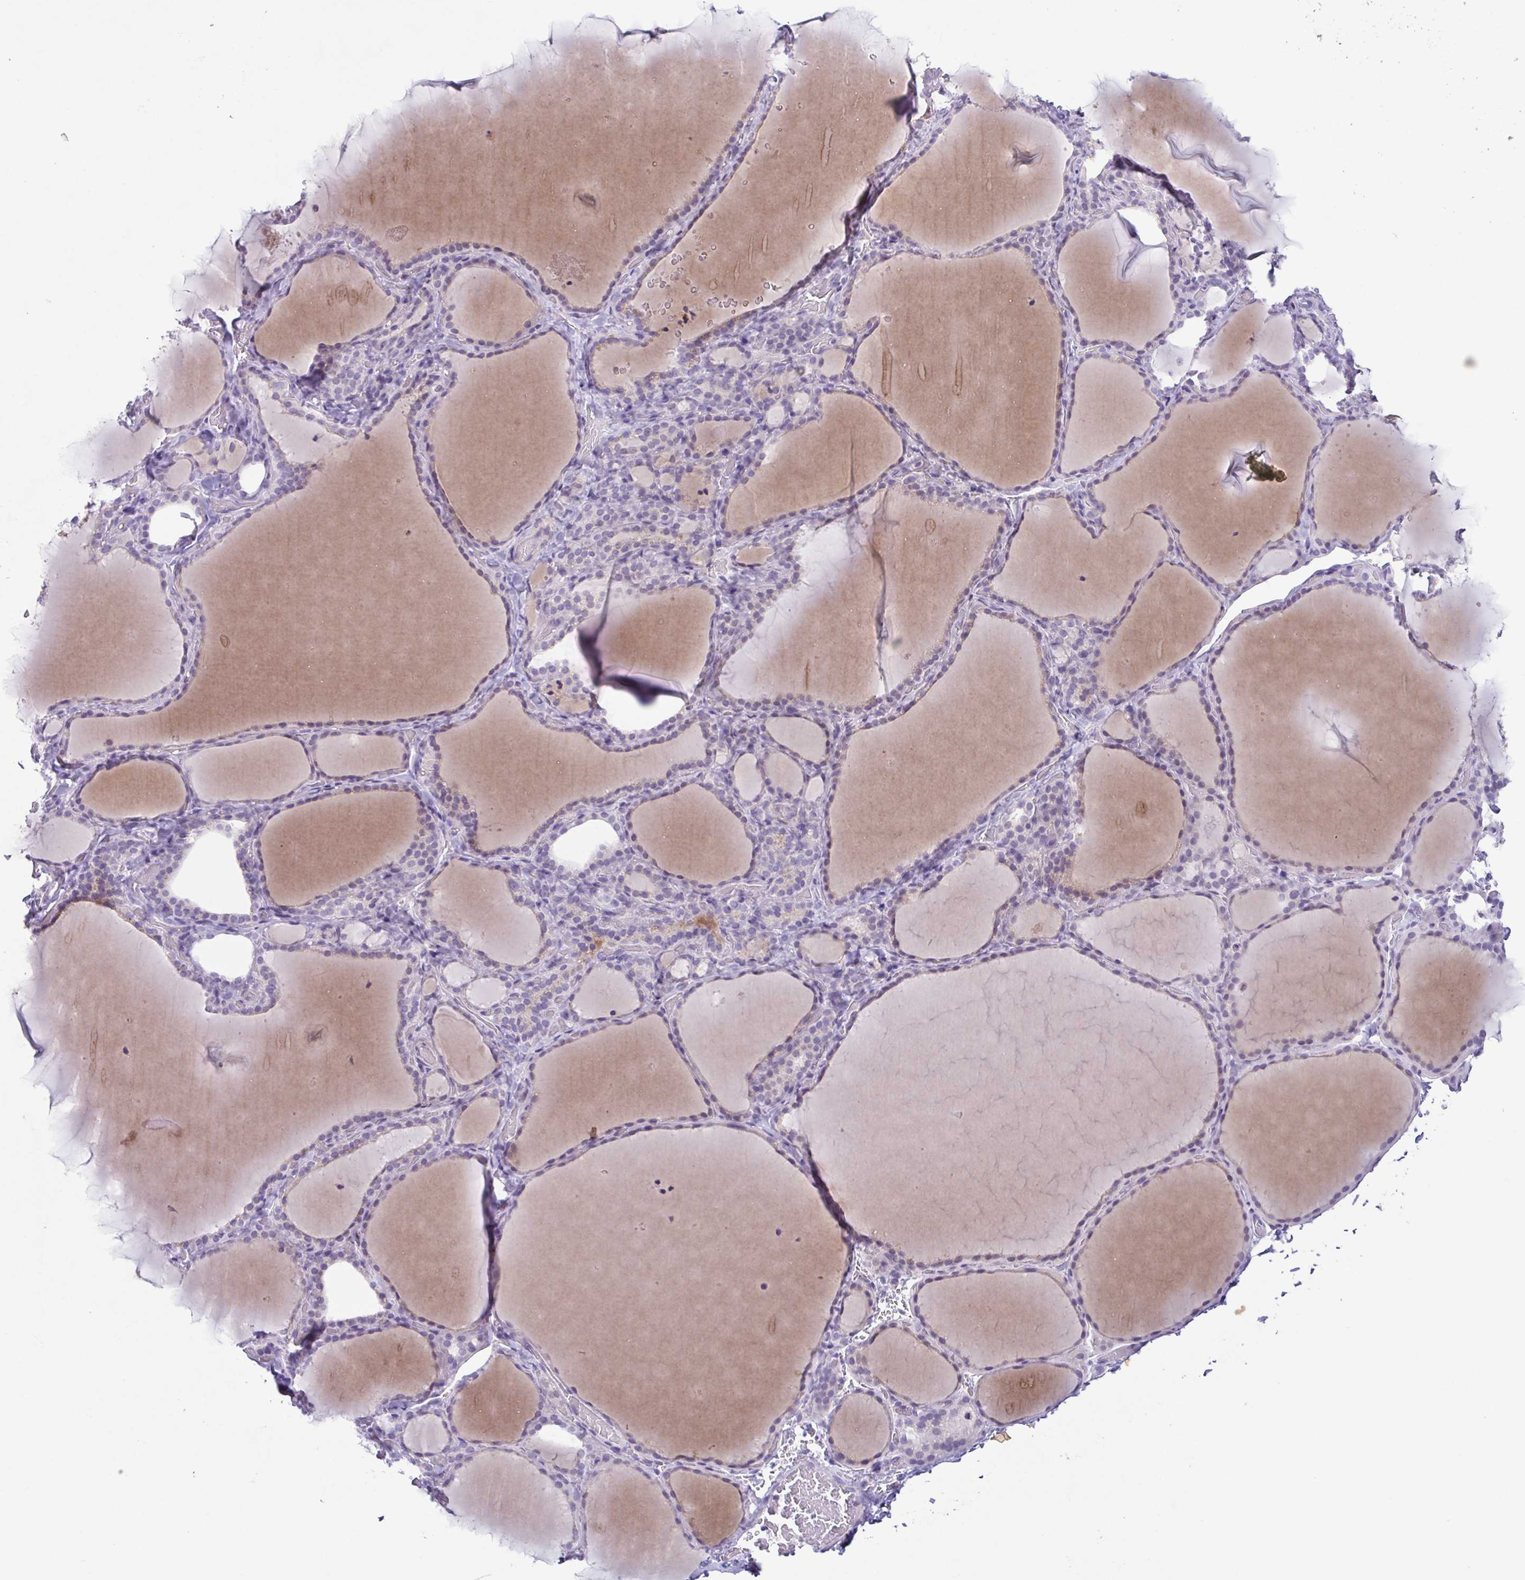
{"staining": {"intensity": "weak", "quantity": "<25%", "location": "cytoplasmic/membranous"}, "tissue": "thyroid gland", "cell_type": "Glandular cells", "image_type": "normal", "snomed": [{"axis": "morphology", "description": "Normal tissue, NOS"}, {"axis": "topography", "description": "Thyroid gland"}], "caption": "Immunohistochemical staining of unremarkable thyroid gland exhibits no significant positivity in glandular cells.", "gene": "TERT", "patient": {"sex": "female", "age": 22}}